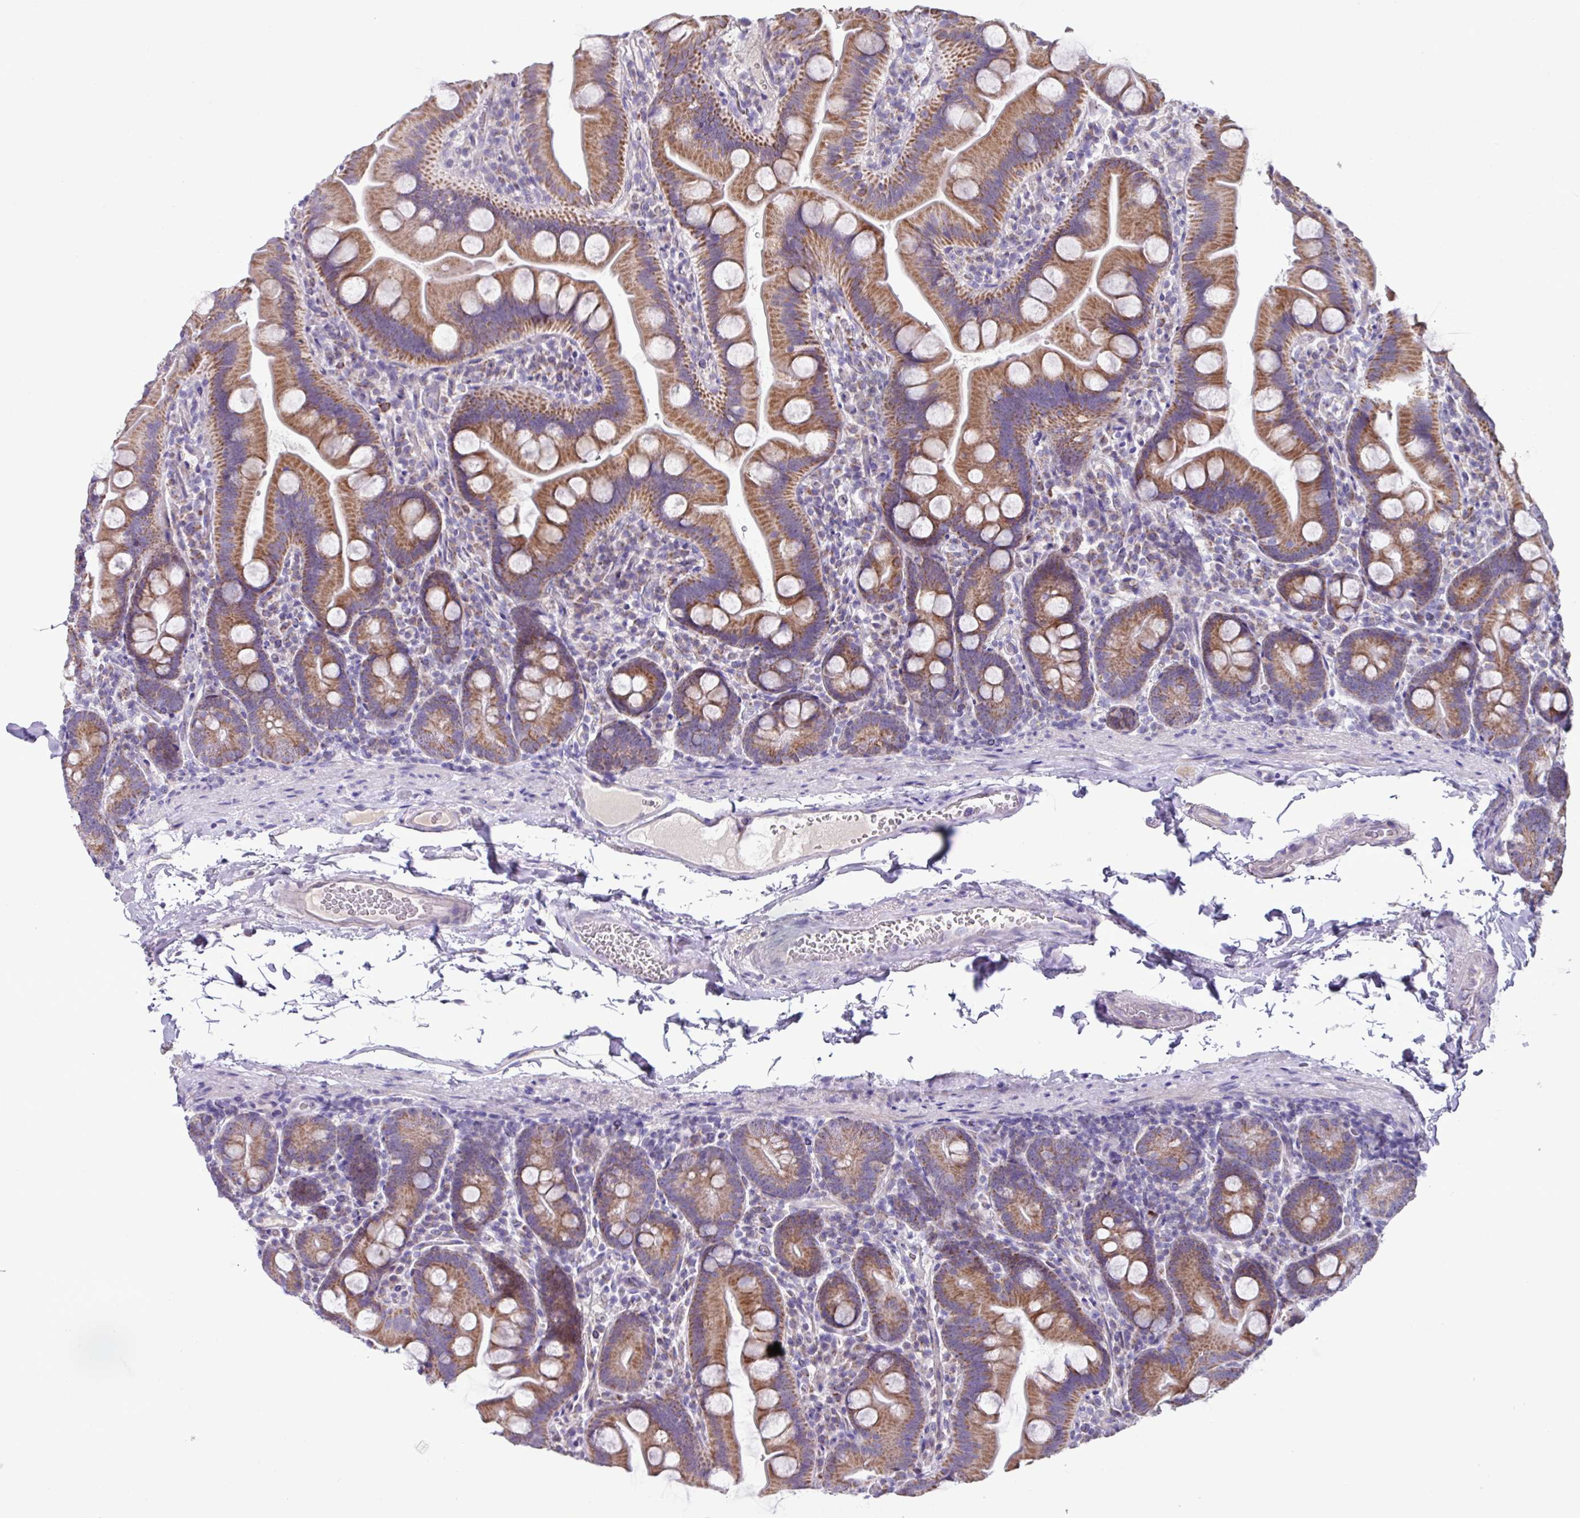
{"staining": {"intensity": "strong", "quantity": ">75%", "location": "cytoplasmic/membranous"}, "tissue": "small intestine", "cell_type": "Glandular cells", "image_type": "normal", "snomed": [{"axis": "morphology", "description": "Normal tissue, NOS"}, {"axis": "topography", "description": "Small intestine"}], "caption": "Brown immunohistochemical staining in benign small intestine shows strong cytoplasmic/membranous positivity in approximately >75% of glandular cells.", "gene": "MT", "patient": {"sex": "female", "age": 68}}